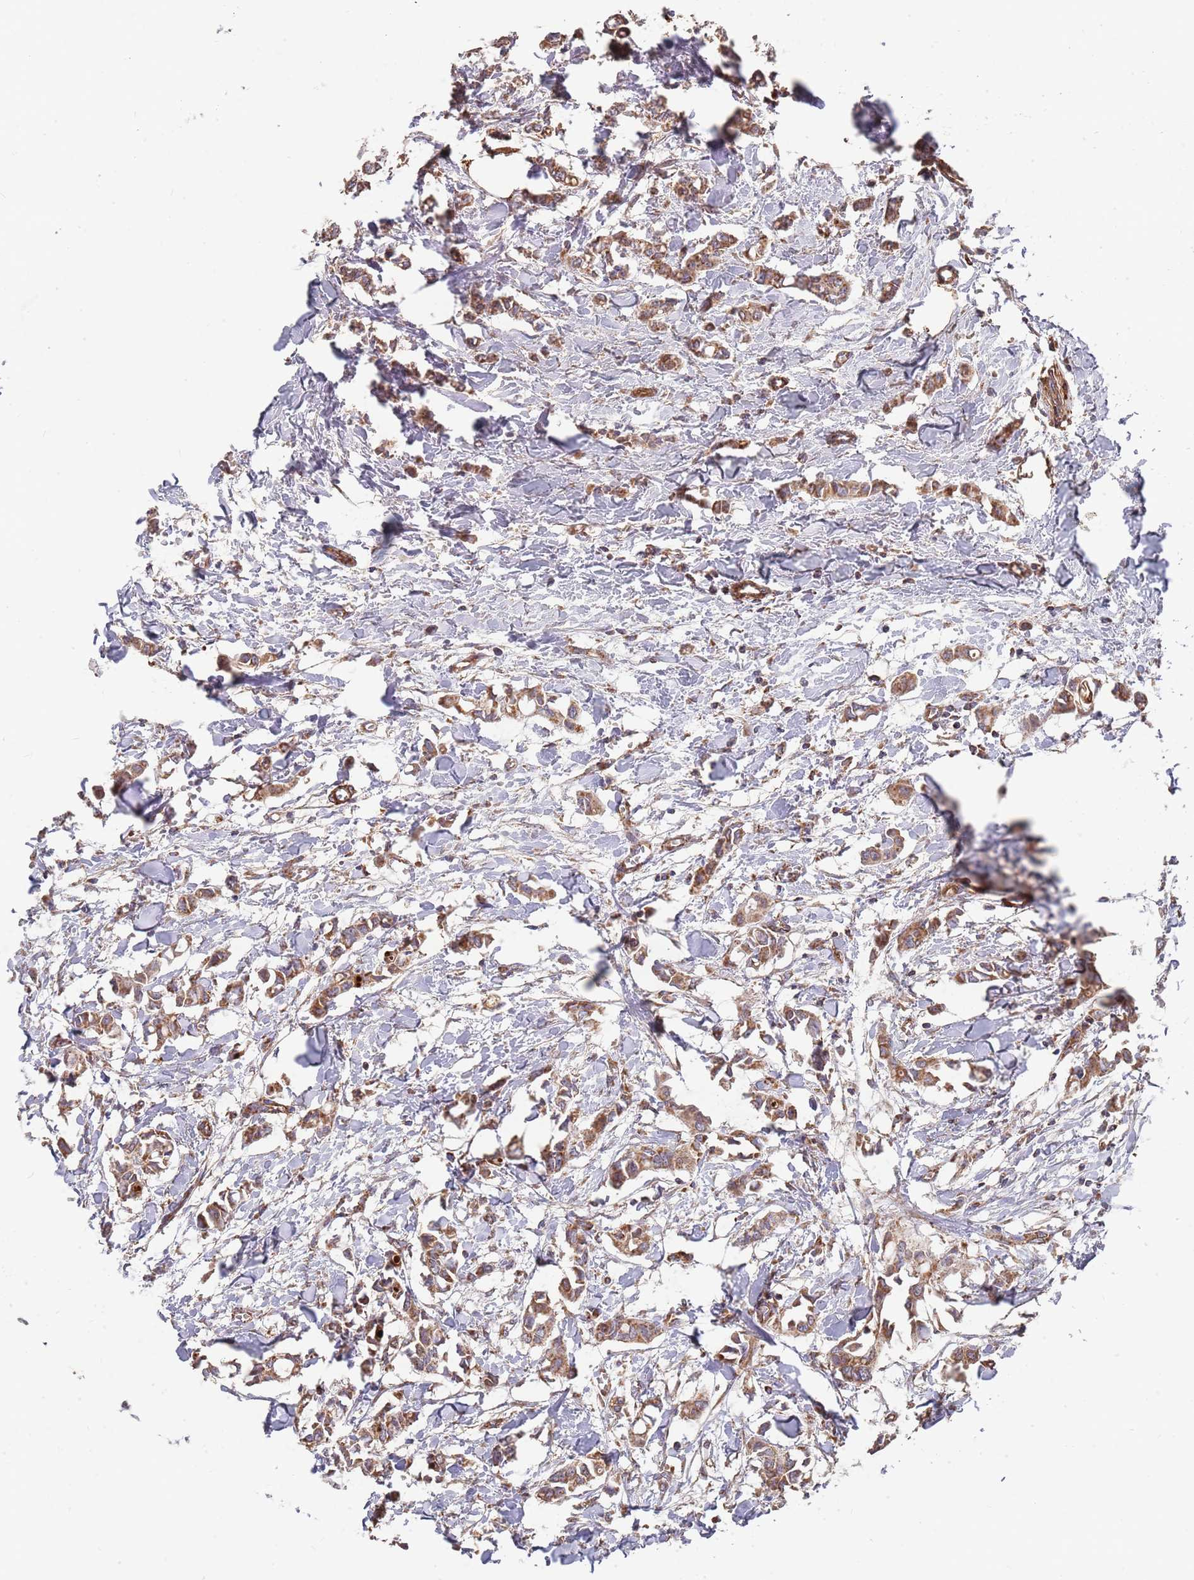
{"staining": {"intensity": "moderate", "quantity": ">75%", "location": "cytoplasmic/membranous"}, "tissue": "breast cancer", "cell_type": "Tumor cells", "image_type": "cancer", "snomed": [{"axis": "morphology", "description": "Duct carcinoma"}, {"axis": "topography", "description": "Breast"}], "caption": "Human invasive ductal carcinoma (breast) stained with a protein marker displays moderate staining in tumor cells.", "gene": "WDFY3", "patient": {"sex": "female", "age": 41}}